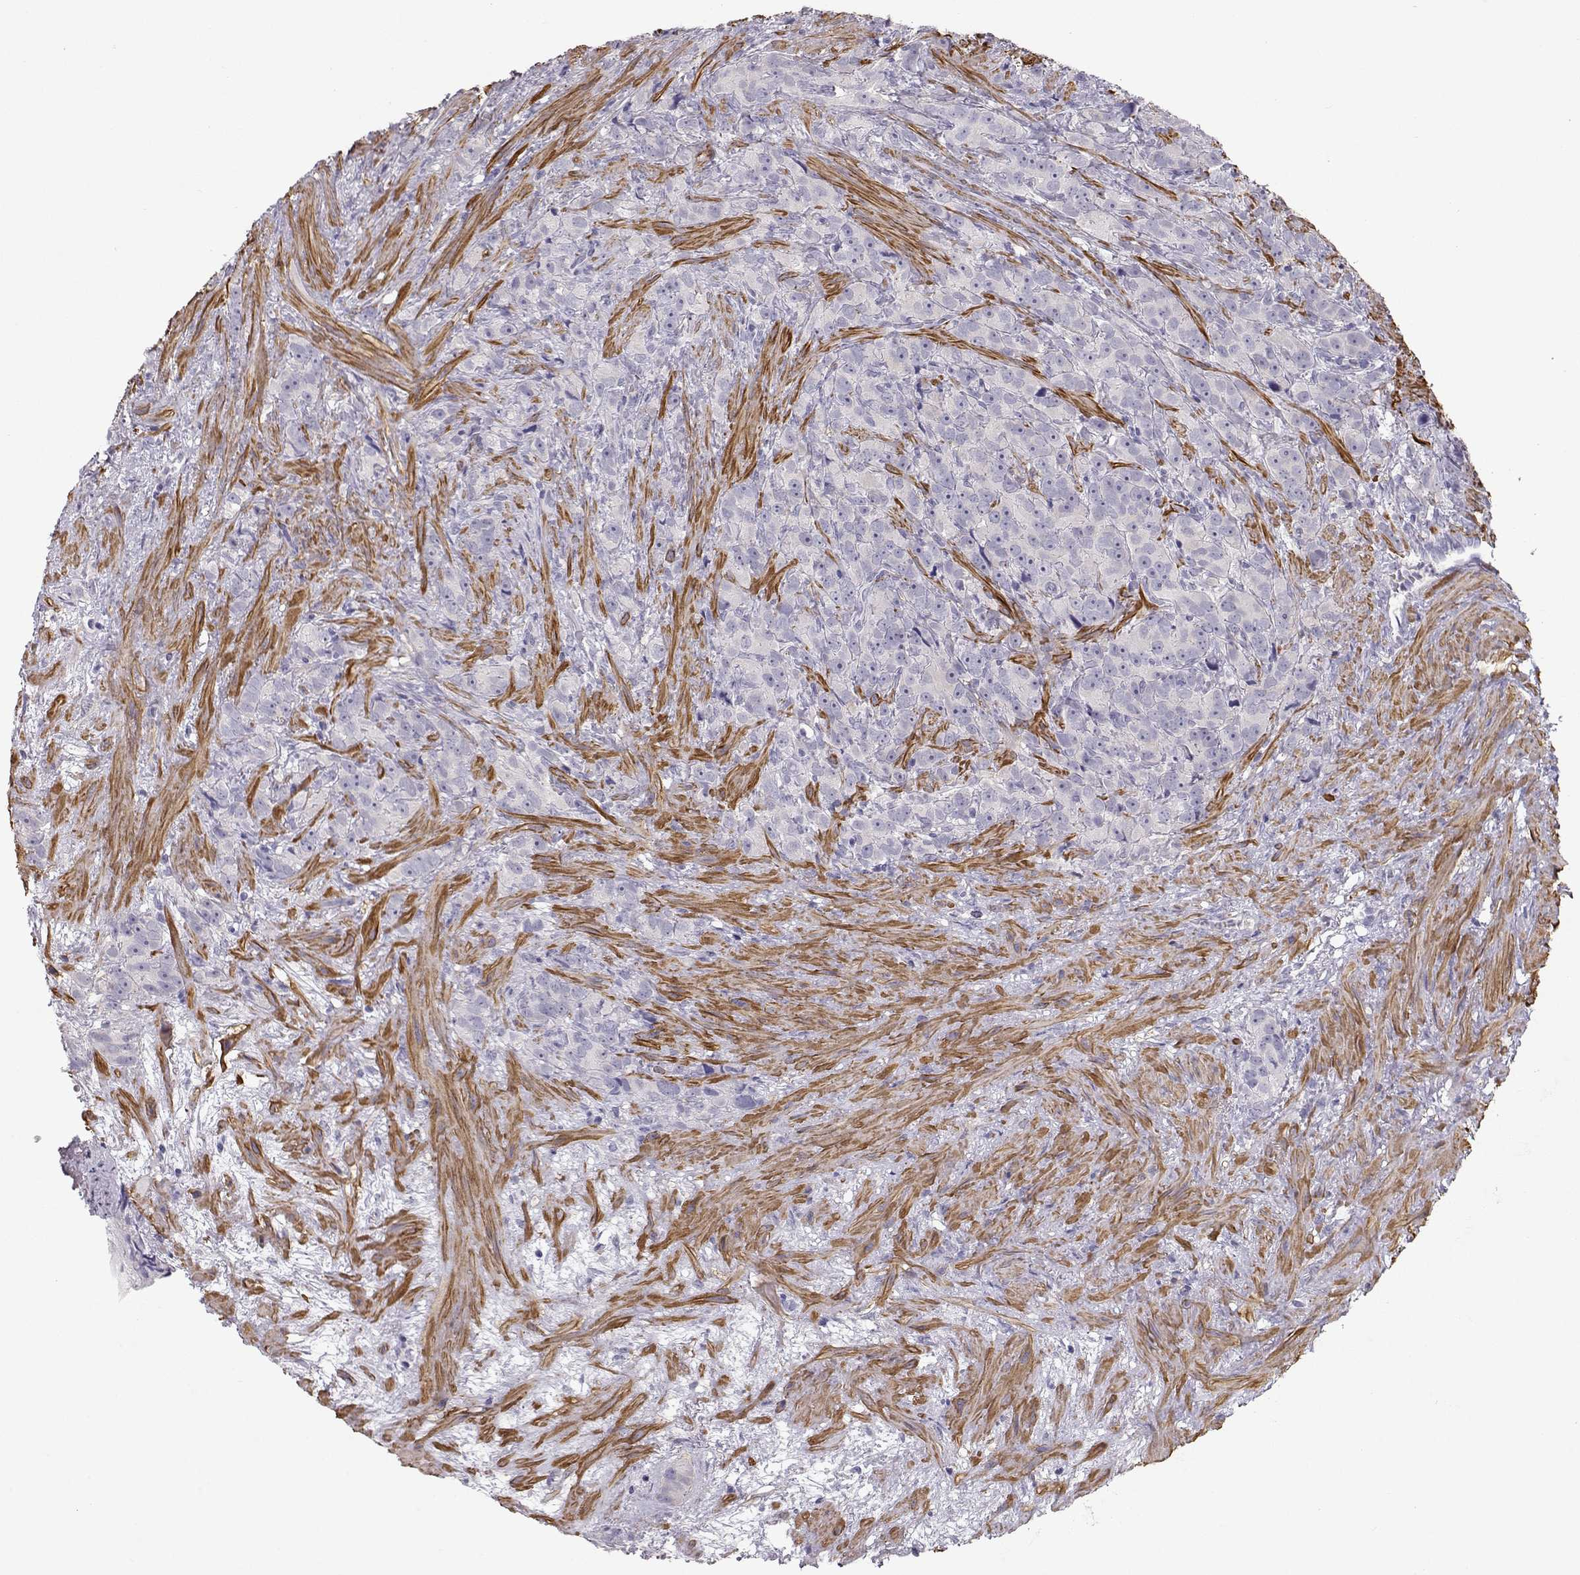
{"staining": {"intensity": "negative", "quantity": "none", "location": "none"}, "tissue": "prostate cancer", "cell_type": "Tumor cells", "image_type": "cancer", "snomed": [{"axis": "morphology", "description": "Adenocarcinoma, High grade"}, {"axis": "topography", "description": "Prostate"}], "caption": "Protein analysis of prostate cancer demonstrates no significant positivity in tumor cells.", "gene": "SLITRK3", "patient": {"sex": "male", "age": 90}}